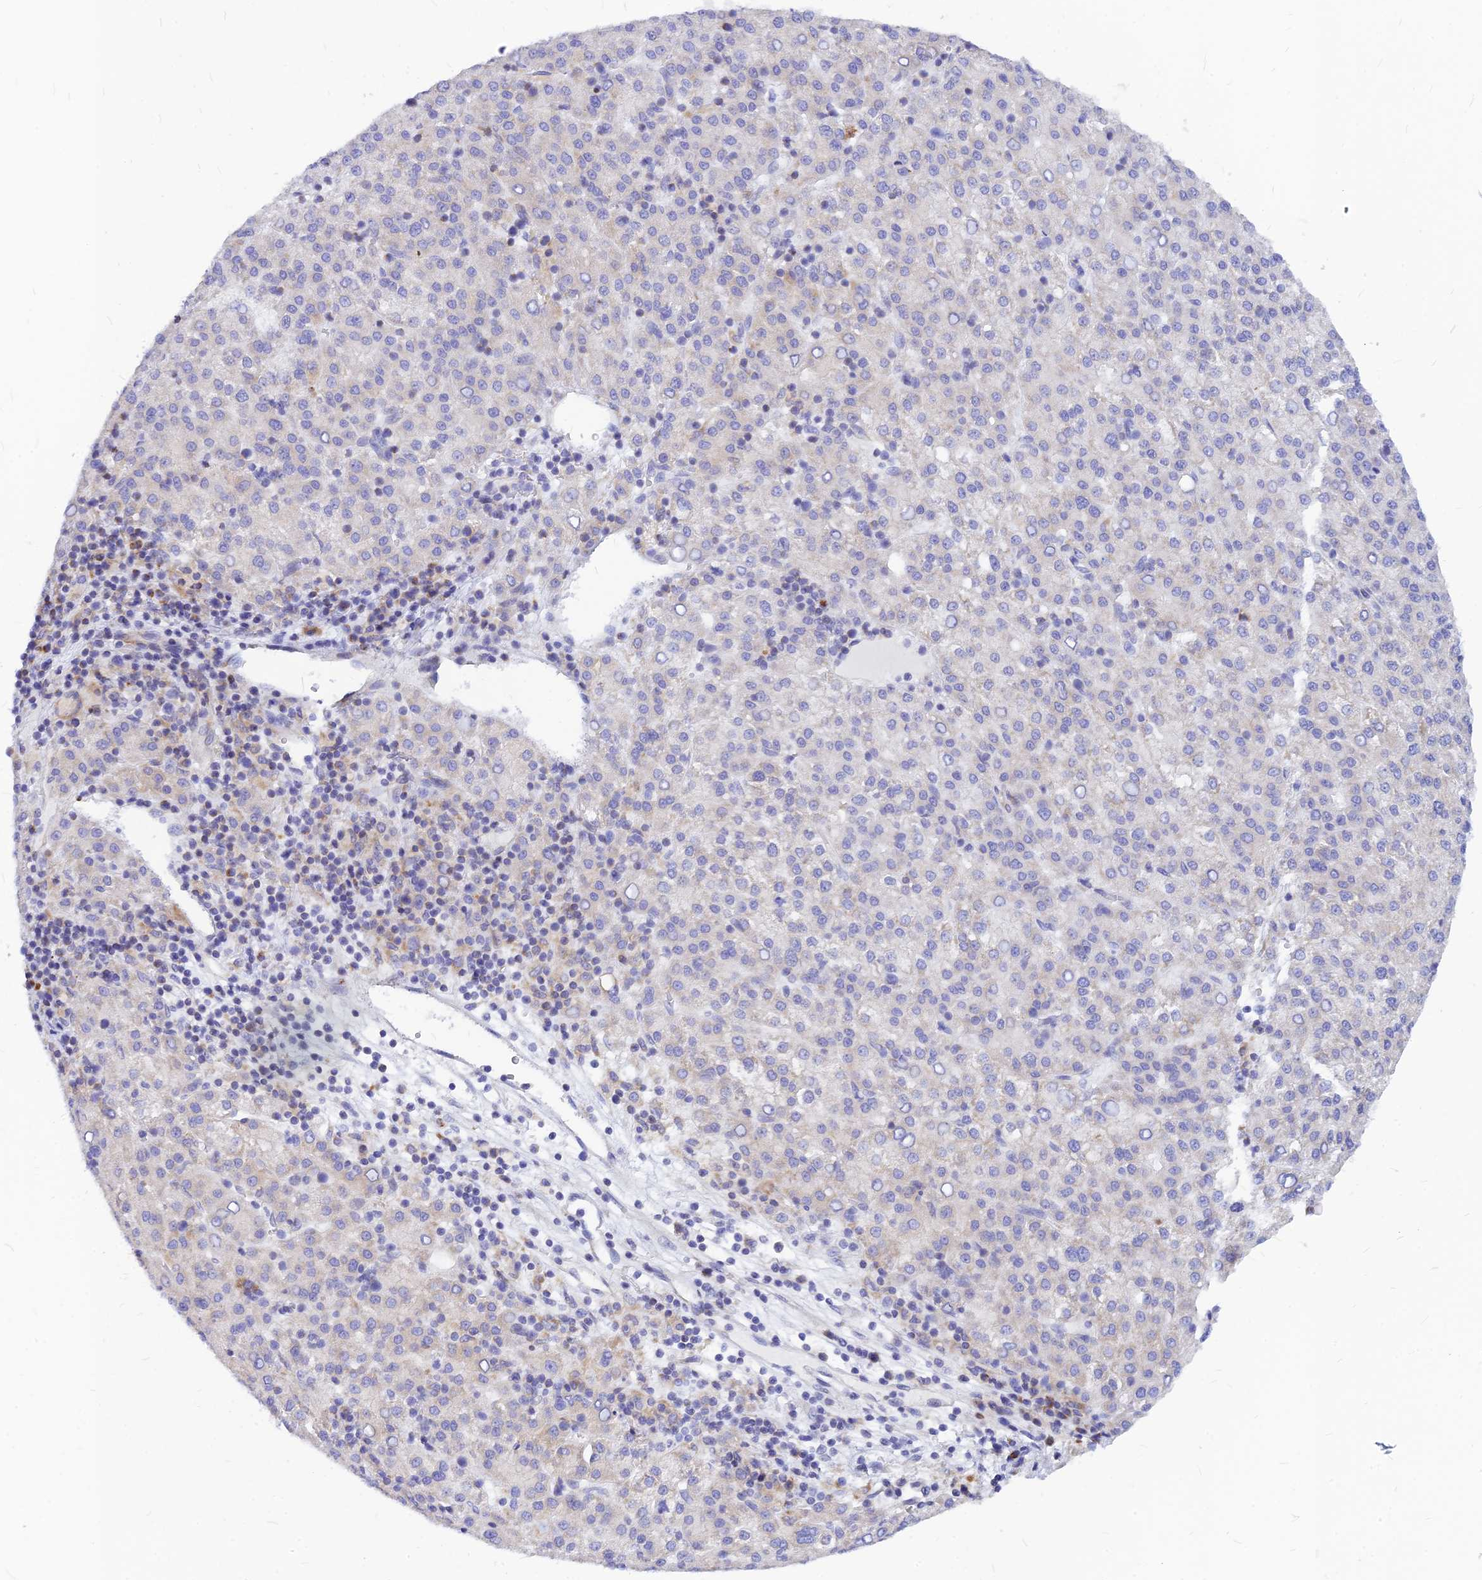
{"staining": {"intensity": "weak", "quantity": "<25%", "location": "cytoplasmic/membranous"}, "tissue": "liver cancer", "cell_type": "Tumor cells", "image_type": "cancer", "snomed": [{"axis": "morphology", "description": "Carcinoma, Hepatocellular, NOS"}, {"axis": "topography", "description": "Liver"}], "caption": "High power microscopy image of an immunohistochemistry histopathology image of liver cancer (hepatocellular carcinoma), revealing no significant expression in tumor cells. Brightfield microscopy of IHC stained with DAB (brown) and hematoxylin (blue), captured at high magnification.", "gene": "CNOT6", "patient": {"sex": "female", "age": 58}}